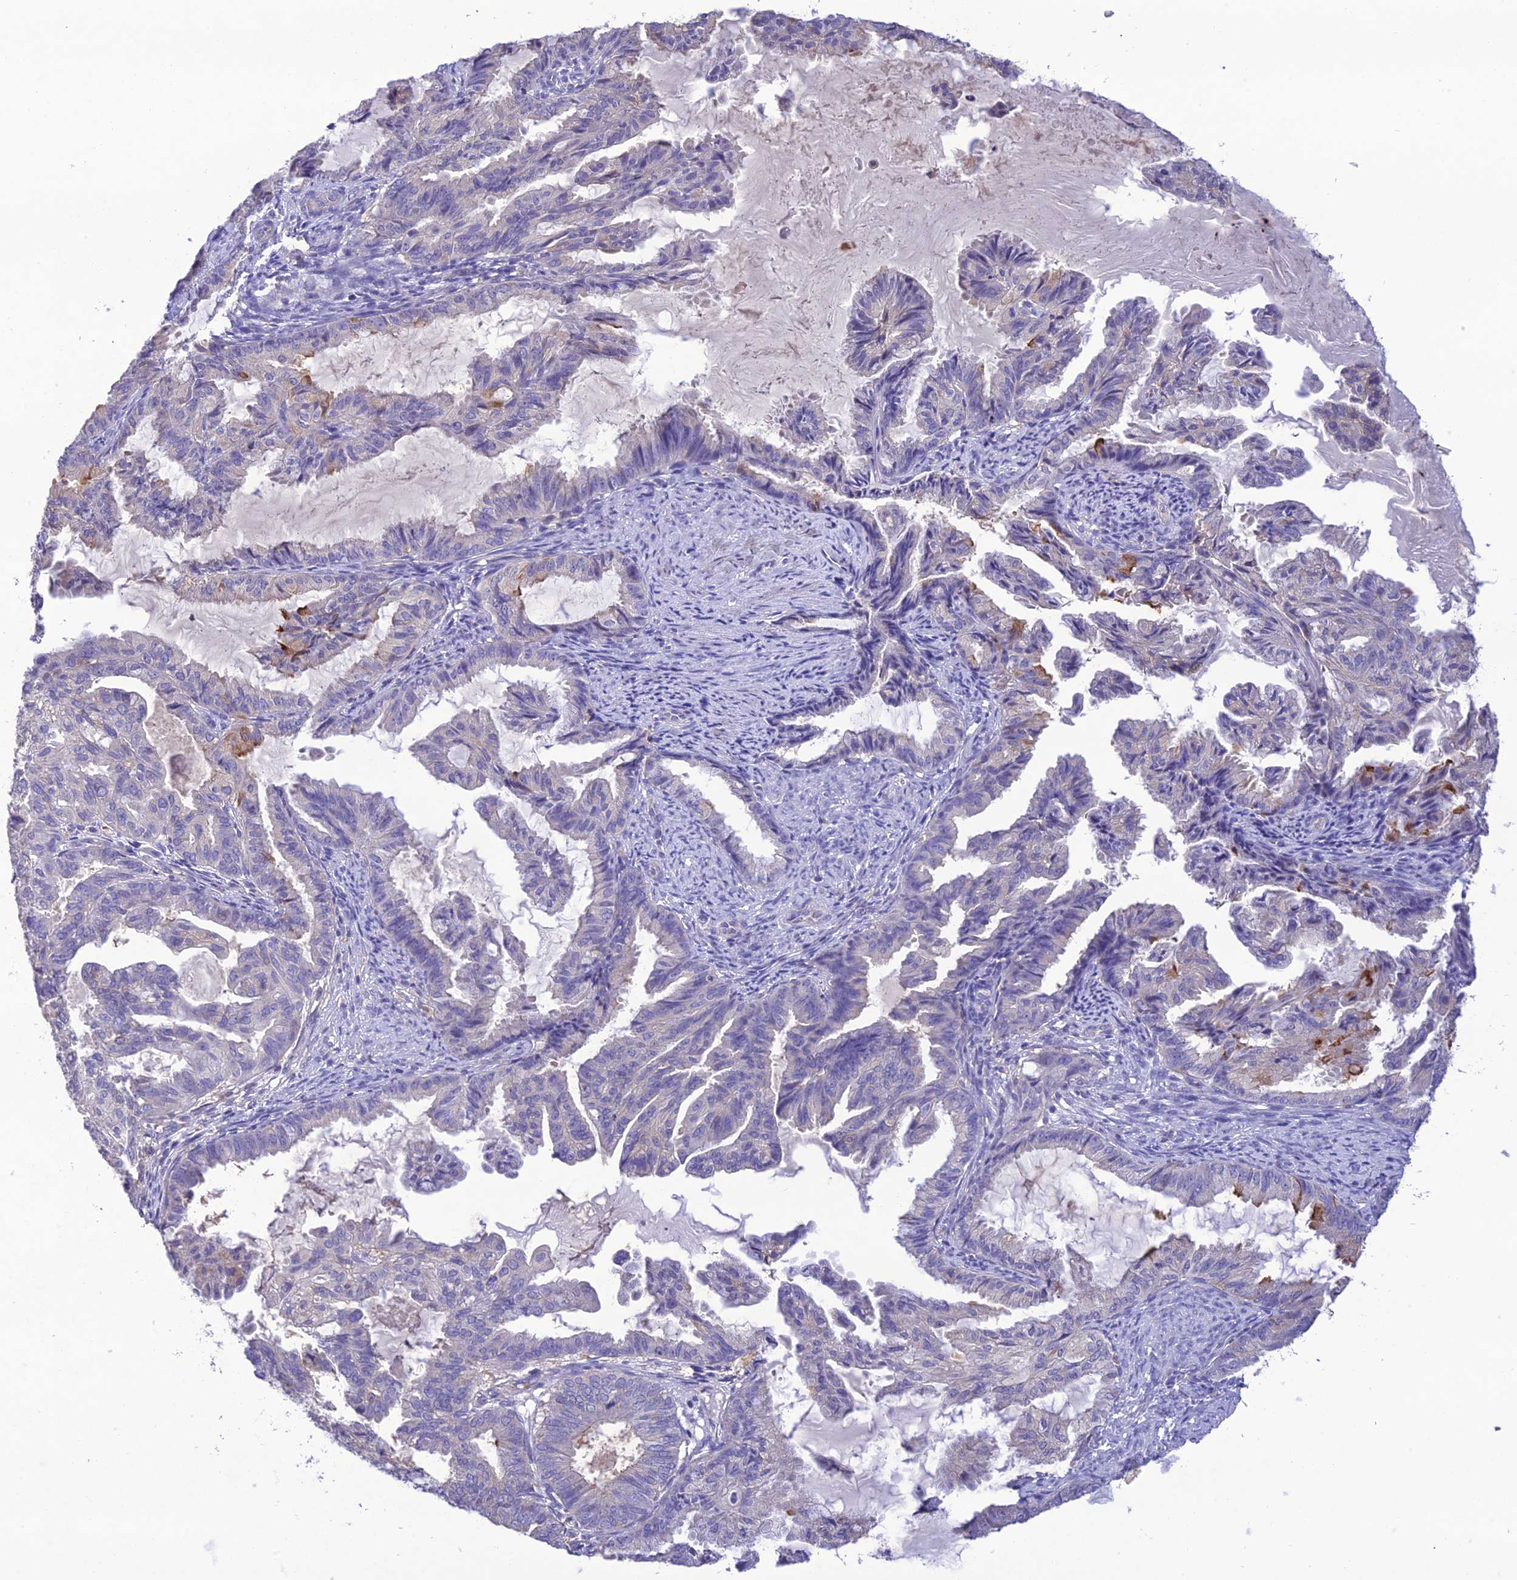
{"staining": {"intensity": "negative", "quantity": "none", "location": "none"}, "tissue": "endometrial cancer", "cell_type": "Tumor cells", "image_type": "cancer", "snomed": [{"axis": "morphology", "description": "Adenocarcinoma, NOS"}, {"axis": "topography", "description": "Endometrium"}], "caption": "This is an immunohistochemistry (IHC) image of human endometrial cancer. There is no staining in tumor cells.", "gene": "SNX24", "patient": {"sex": "female", "age": 86}}